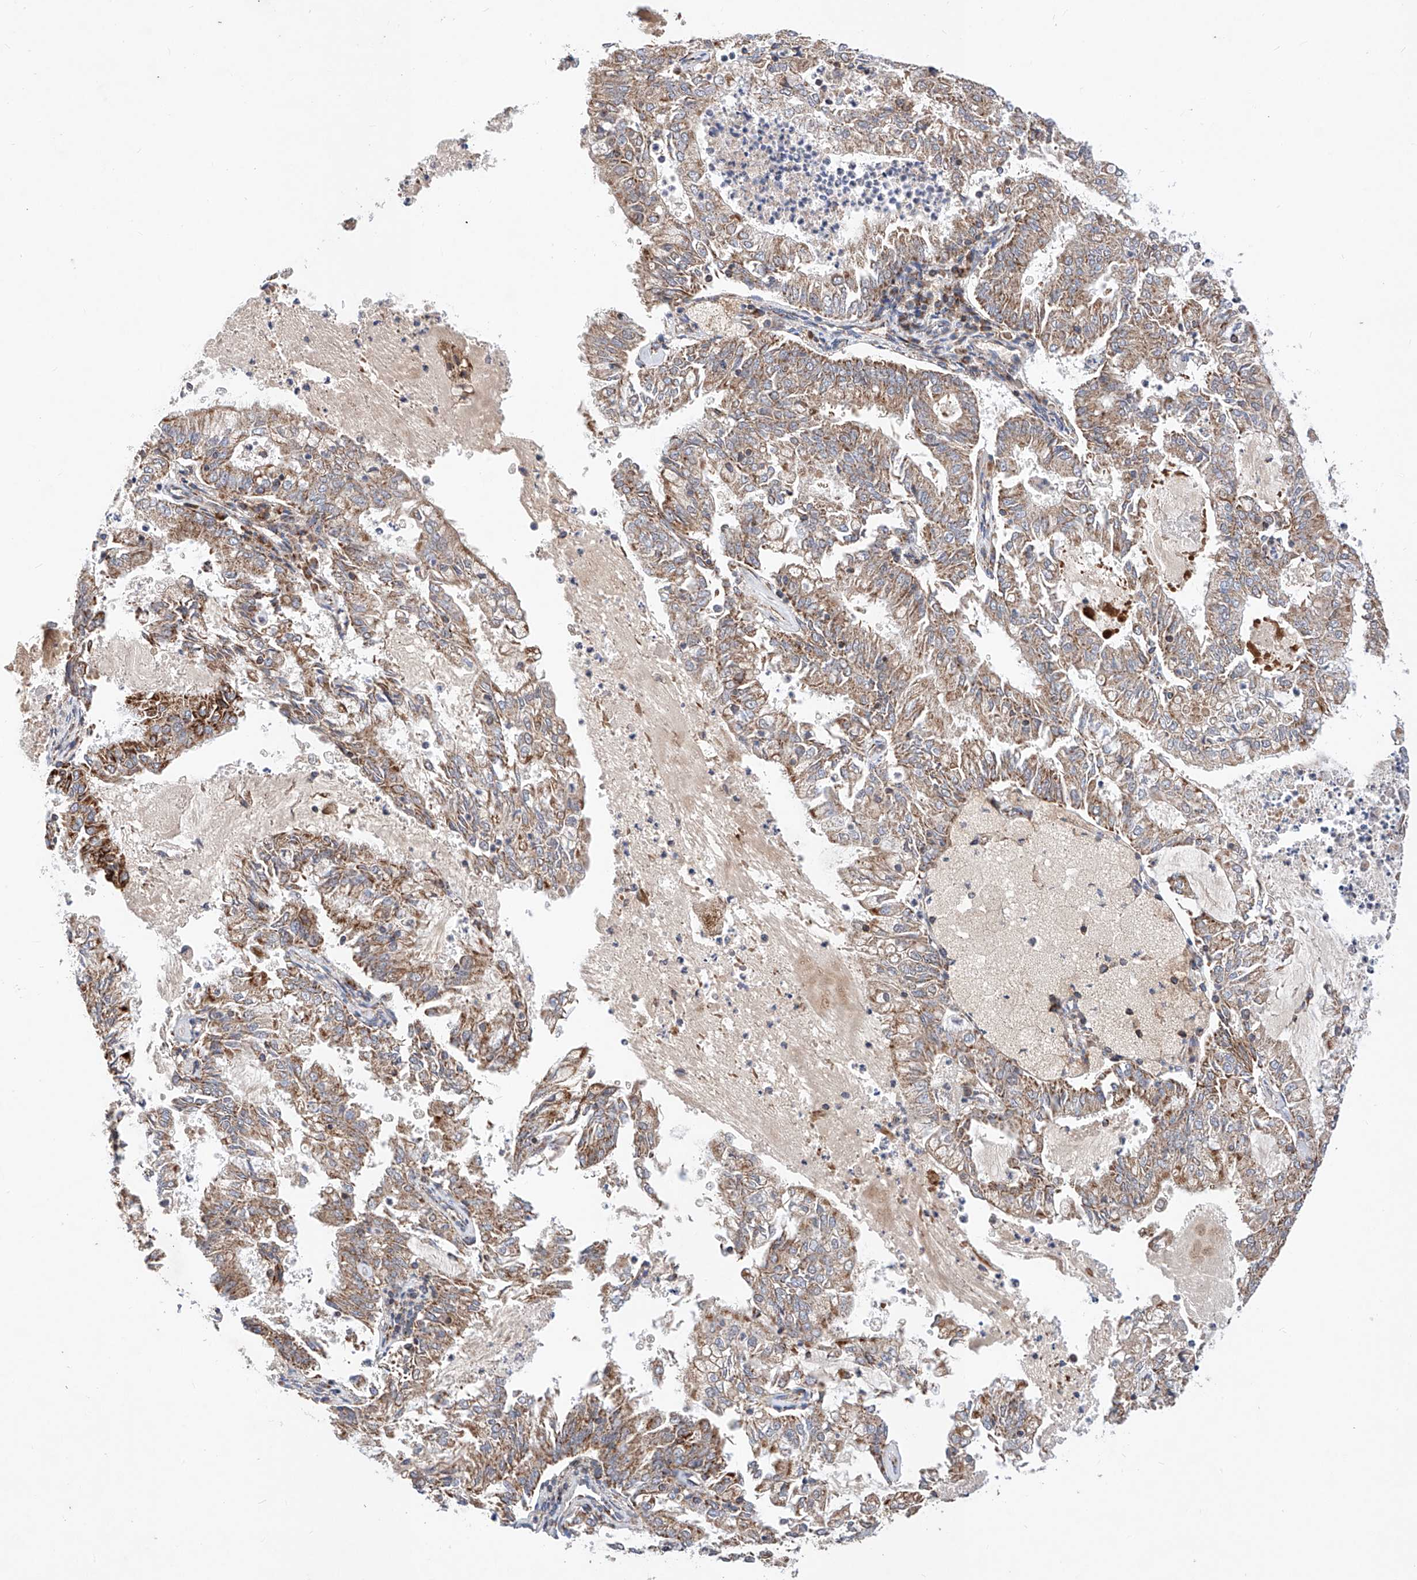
{"staining": {"intensity": "moderate", "quantity": ">75%", "location": "cytoplasmic/membranous"}, "tissue": "endometrial cancer", "cell_type": "Tumor cells", "image_type": "cancer", "snomed": [{"axis": "morphology", "description": "Adenocarcinoma, NOS"}, {"axis": "topography", "description": "Endometrium"}], "caption": "This image displays endometrial adenocarcinoma stained with IHC to label a protein in brown. The cytoplasmic/membranous of tumor cells show moderate positivity for the protein. Nuclei are counter-stained blue.", "gene": "NR1D1", "patient": {"sex": "female", "age": 57}}